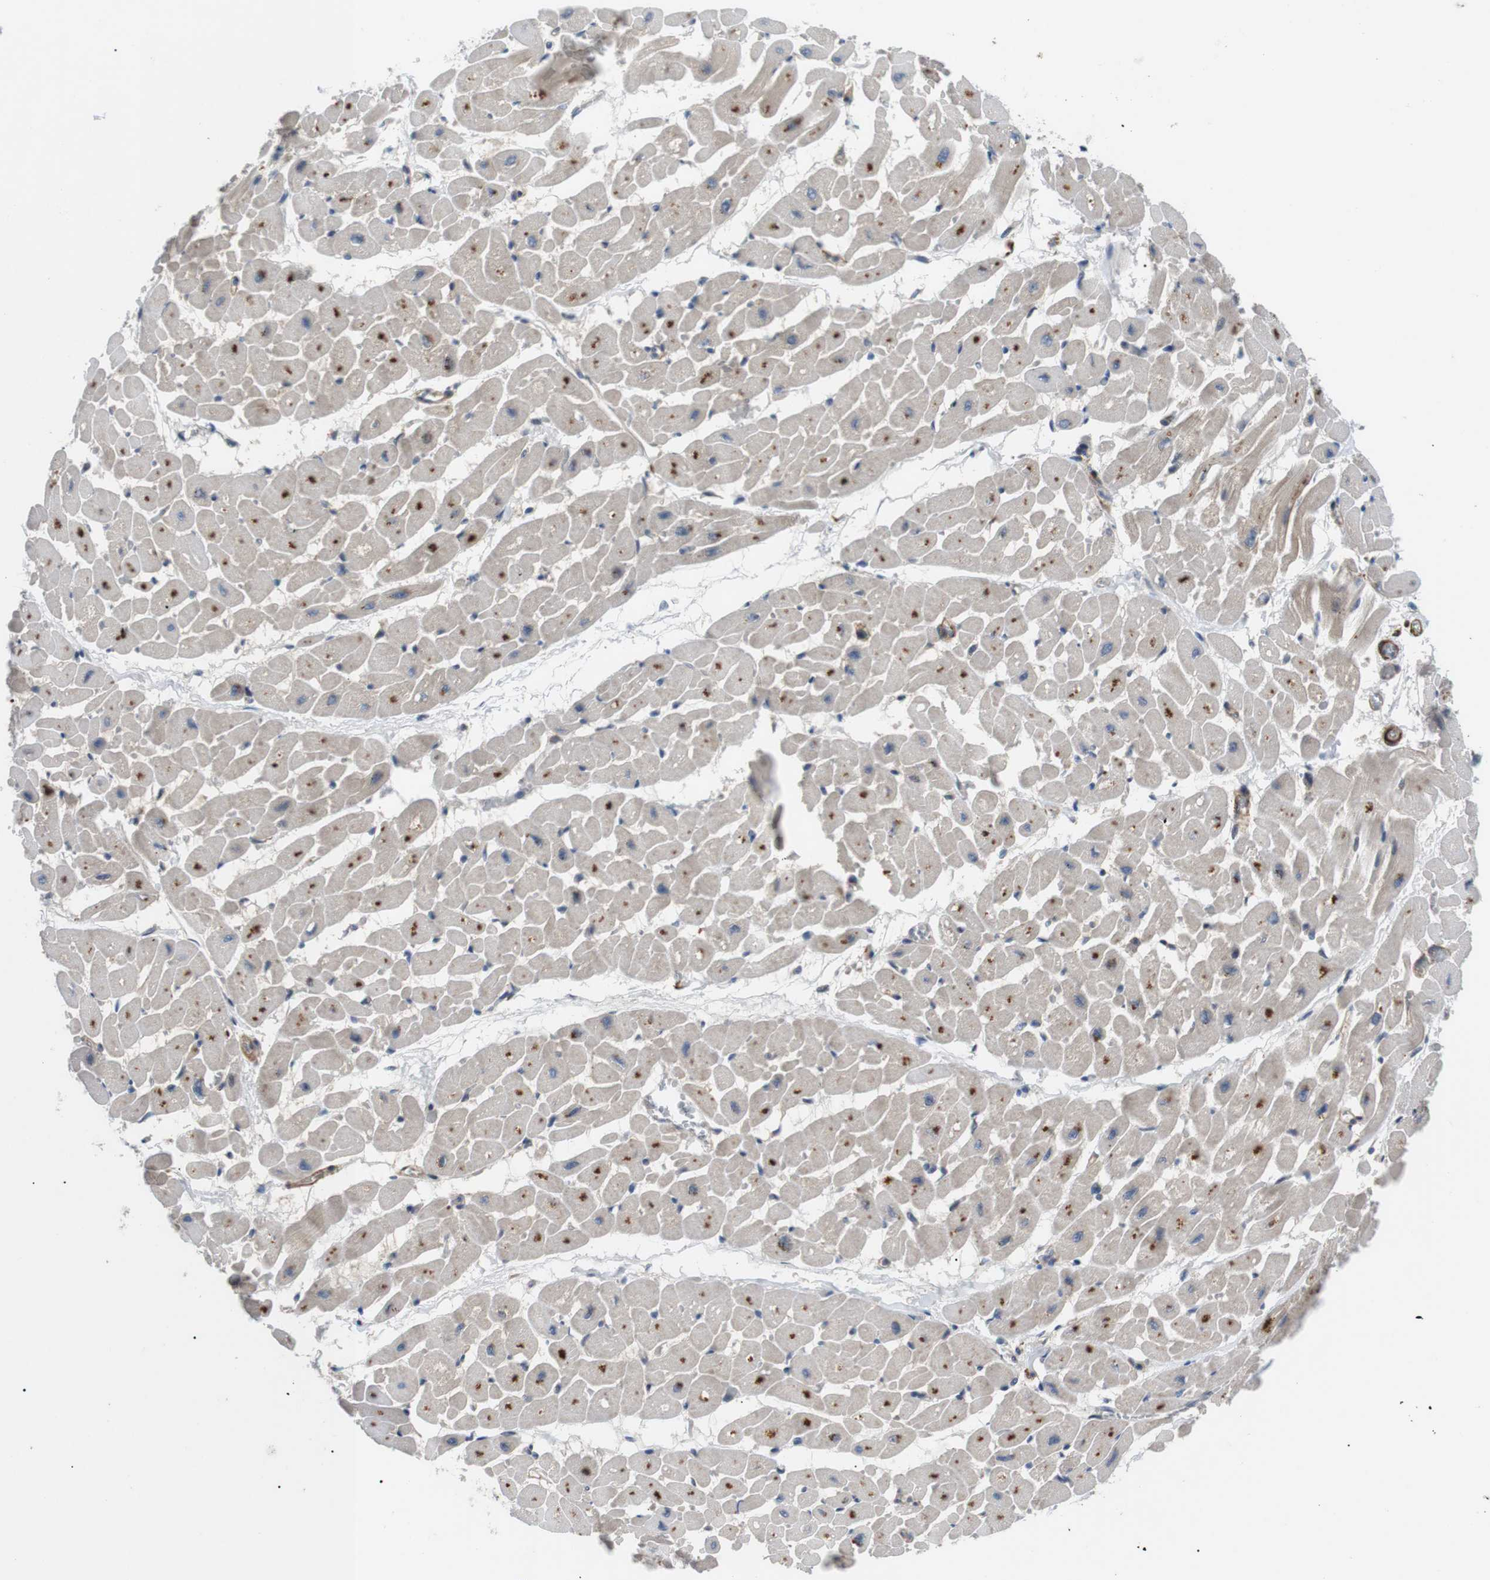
{"staining": {"intensity": "strong", "quantity": "25%-75%", "location": "cytoplasmic/membranous"}, "tissue": "heart muscle", "cell_type": "Cardiomyocytes", "image_type": "normal", "snomed": [{"axis": "morphology", "description": "Normal tissue, NOS"}, {"axis": "topography", "description": "Heart"}], "caption": "Cardiomyocytes exhibit high levels of strong cytoplasmic/membranous expression in about 25%-75% of cells in unremarkable human heart muscle. (brown staining indicates protein expression, while blue staining denotes nuclei).", "gene": "DIPK1A", "patient": {"sex": "male", "age": 45}}